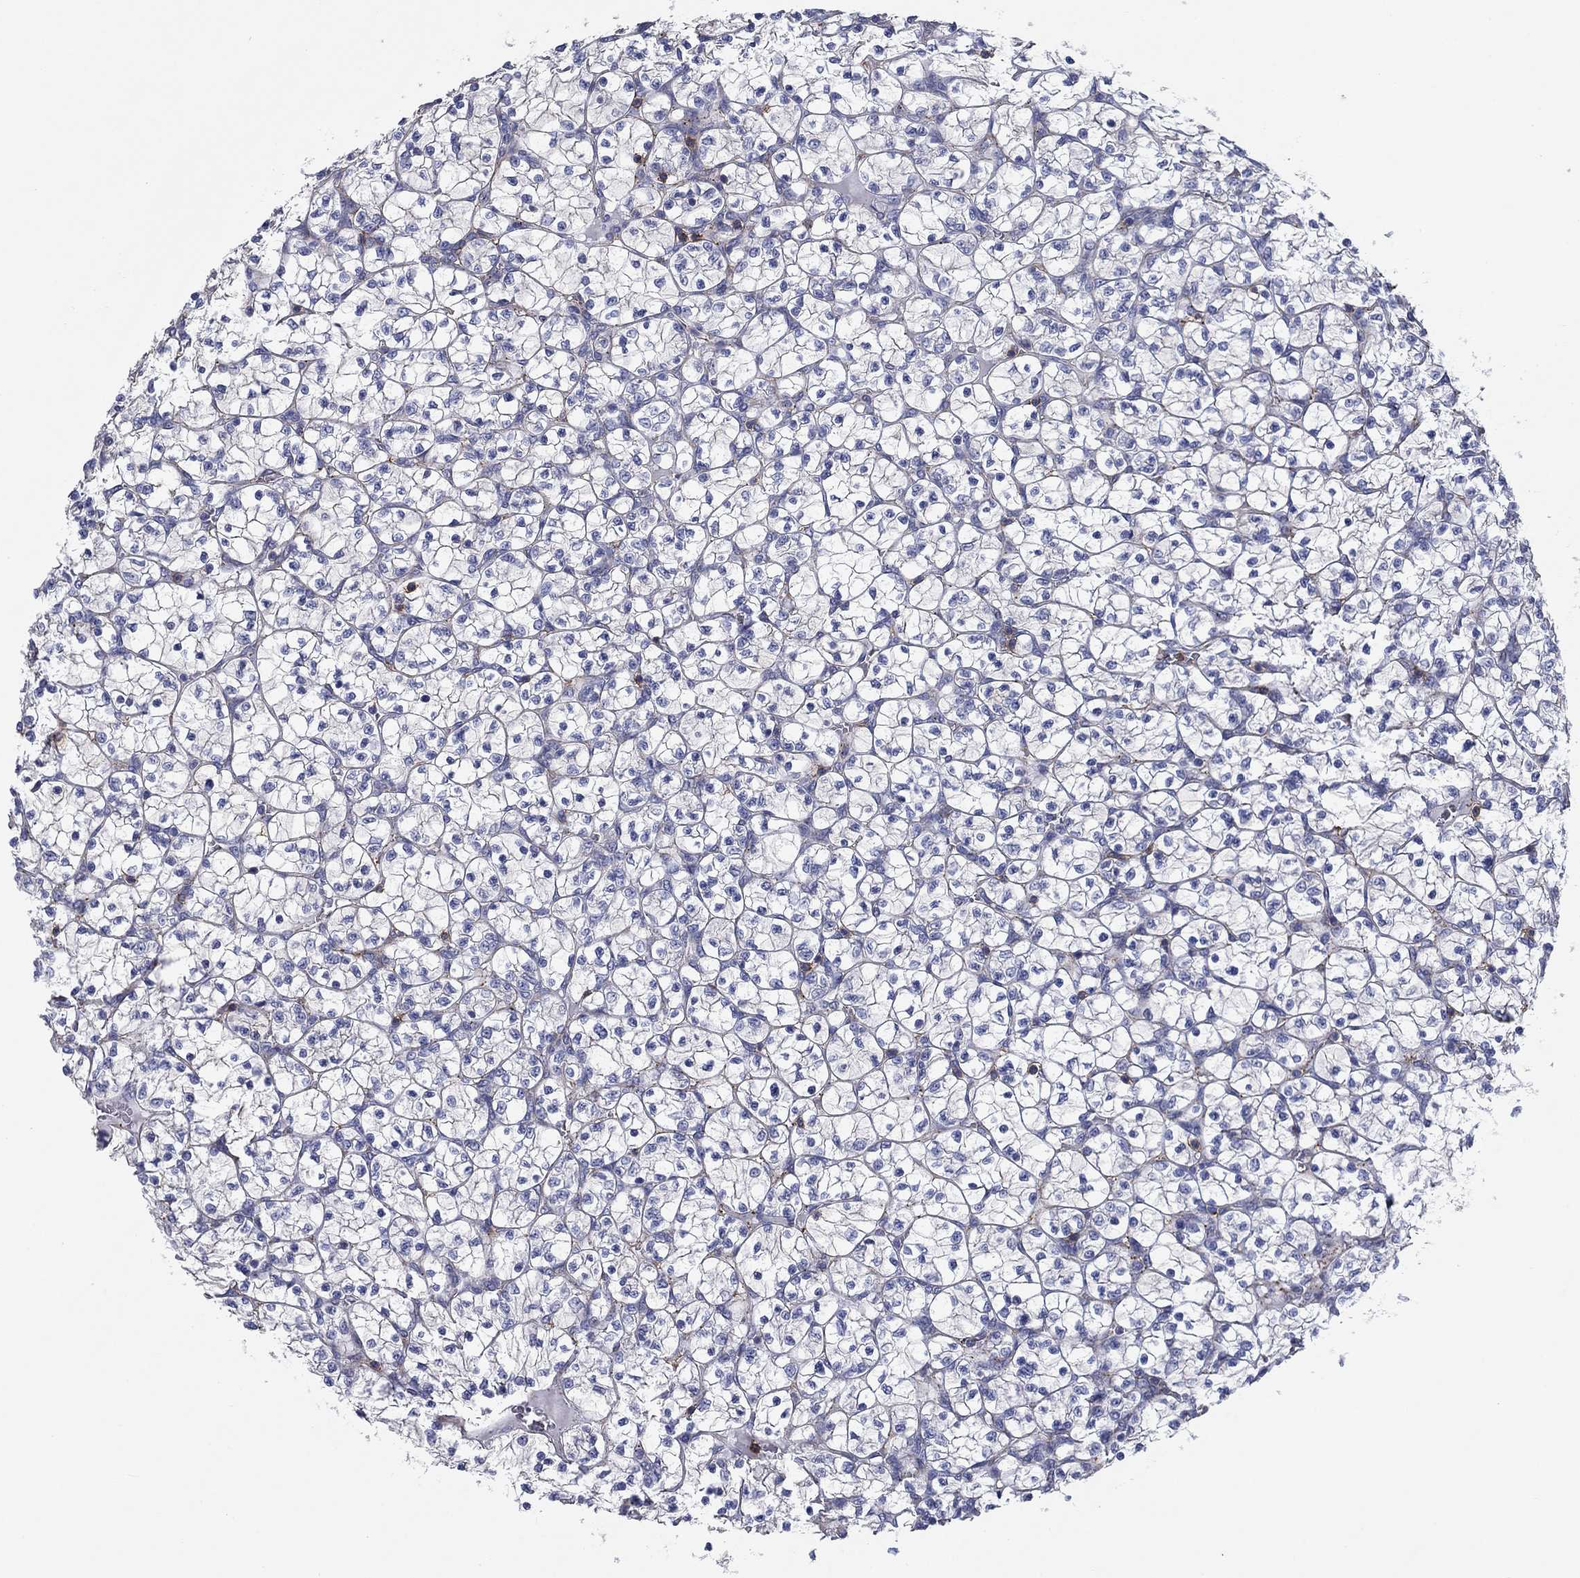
{"staining": {"intensity": "negative", "quantity": "none", "location": "none"}, "tissue": "renal cancer", "cell_type": "Tumor cells", "image_type": "cancer", "snomed": [{"axis": "morphology", "description": "Adenocarcinoma, NOS"}, {"axis": "topography", "description": "Kidney"}], "caption": "Tumor cells are negative for protein expression in human renal adenocarcinoma. The staining is performed using DAB brown chromogen with nuclei counter-stained in using hematoxylin.", "gene": "SIT1", "patient": {"sex": "female", "age": 89}}